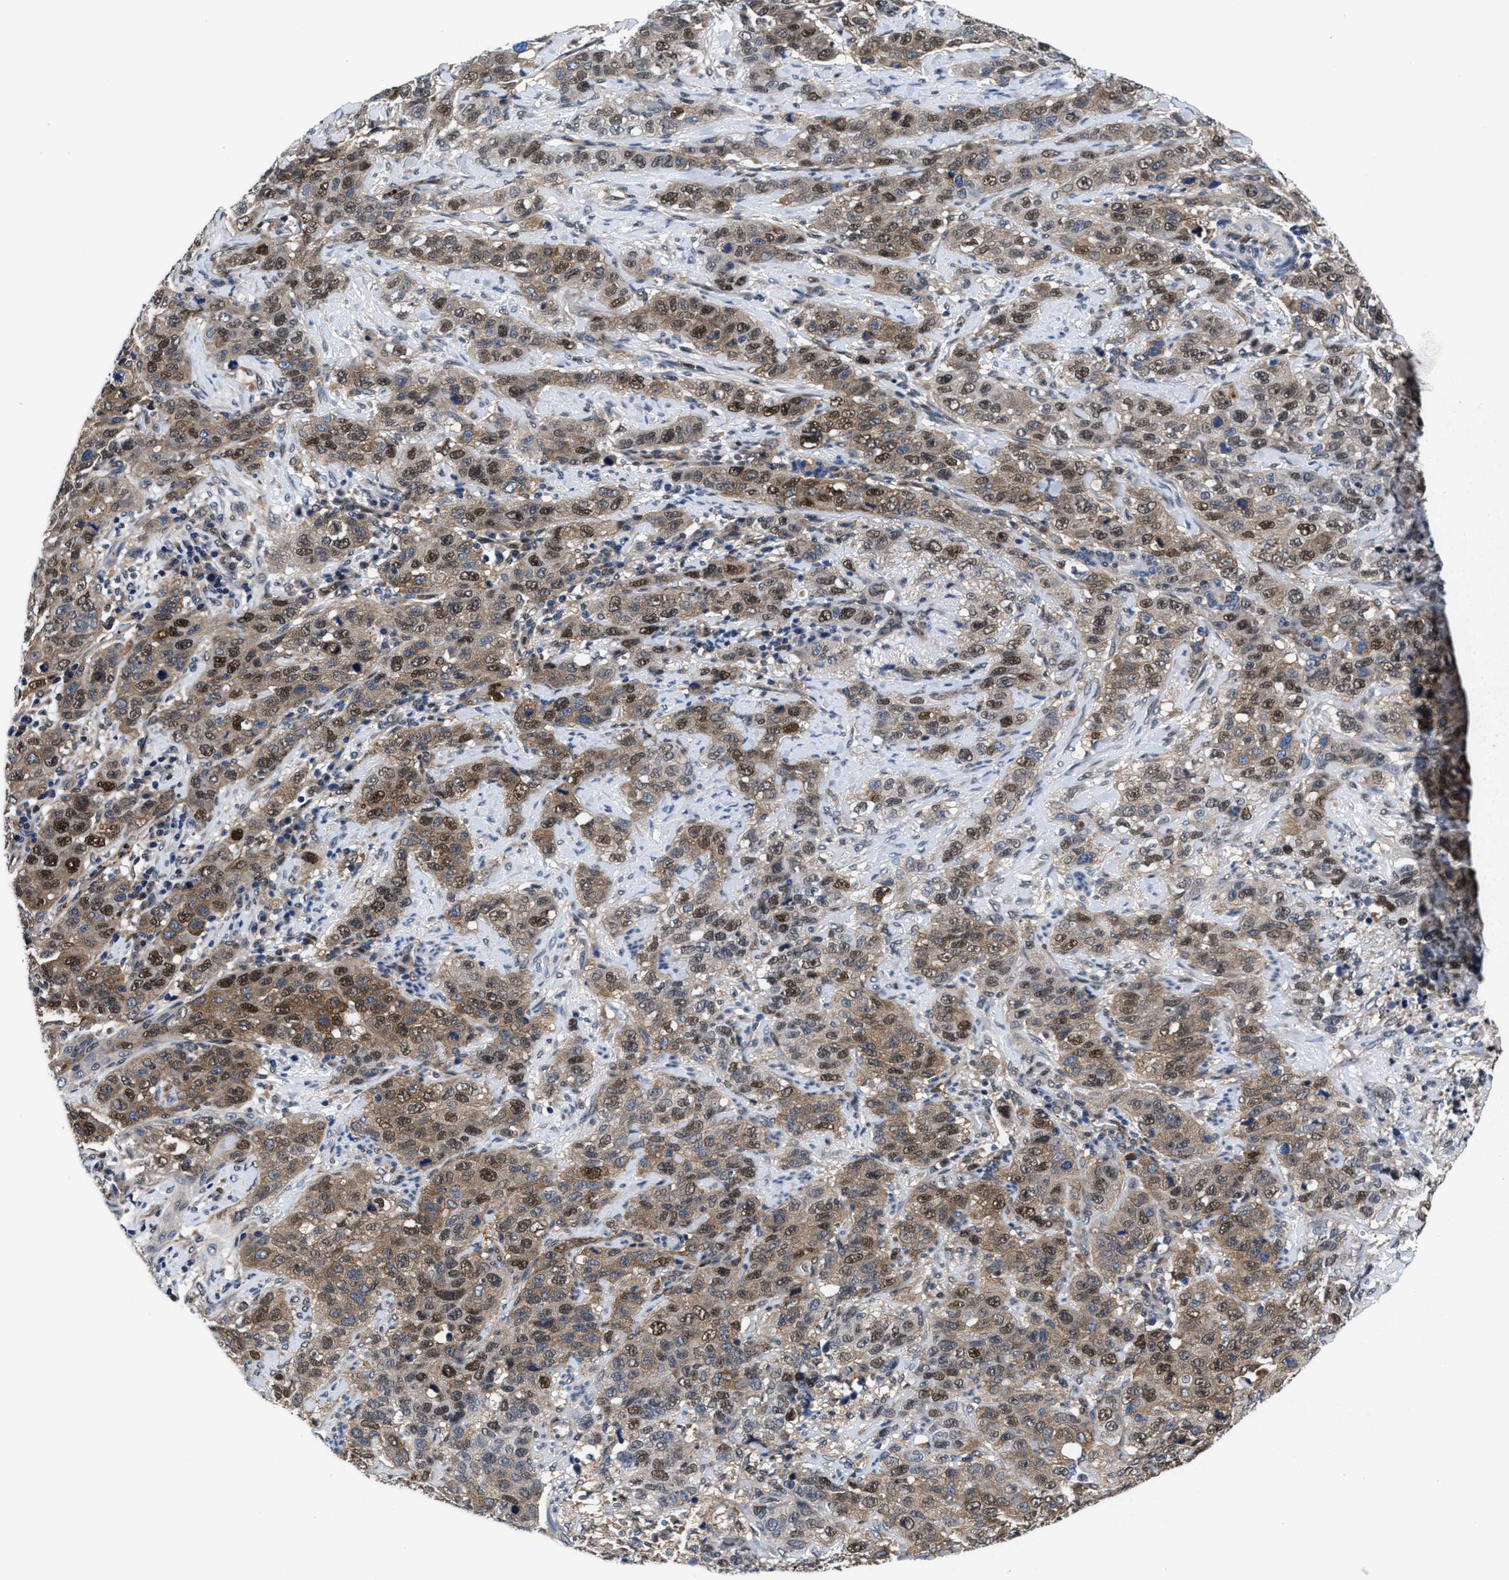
{"staining": {"intensity": "moderate", "quantity": ">75%", "location": "cytoplasmic/membranous,nuclear"}, "tissue": "stomach cancer", "cell_type": "Tumor cells", "image_type": "cancer", "snomed": [{"axis": "morphology", "description": "Adenocarcinoma, NOS"}, {"axis": "topography", "description": "Stomach"}], "caption": "A medium amount of moderate cytoplasmic/membranous and nuclear positivity is present in approximately >75% of tumor cells in stomach adenocarcinoma tissue. Immunohistochemistry (ihc) stains the protein in brown and the nuclei are stained blue.", "gene": "ACLY", "patient": {"sex": "male", "age": 48}}